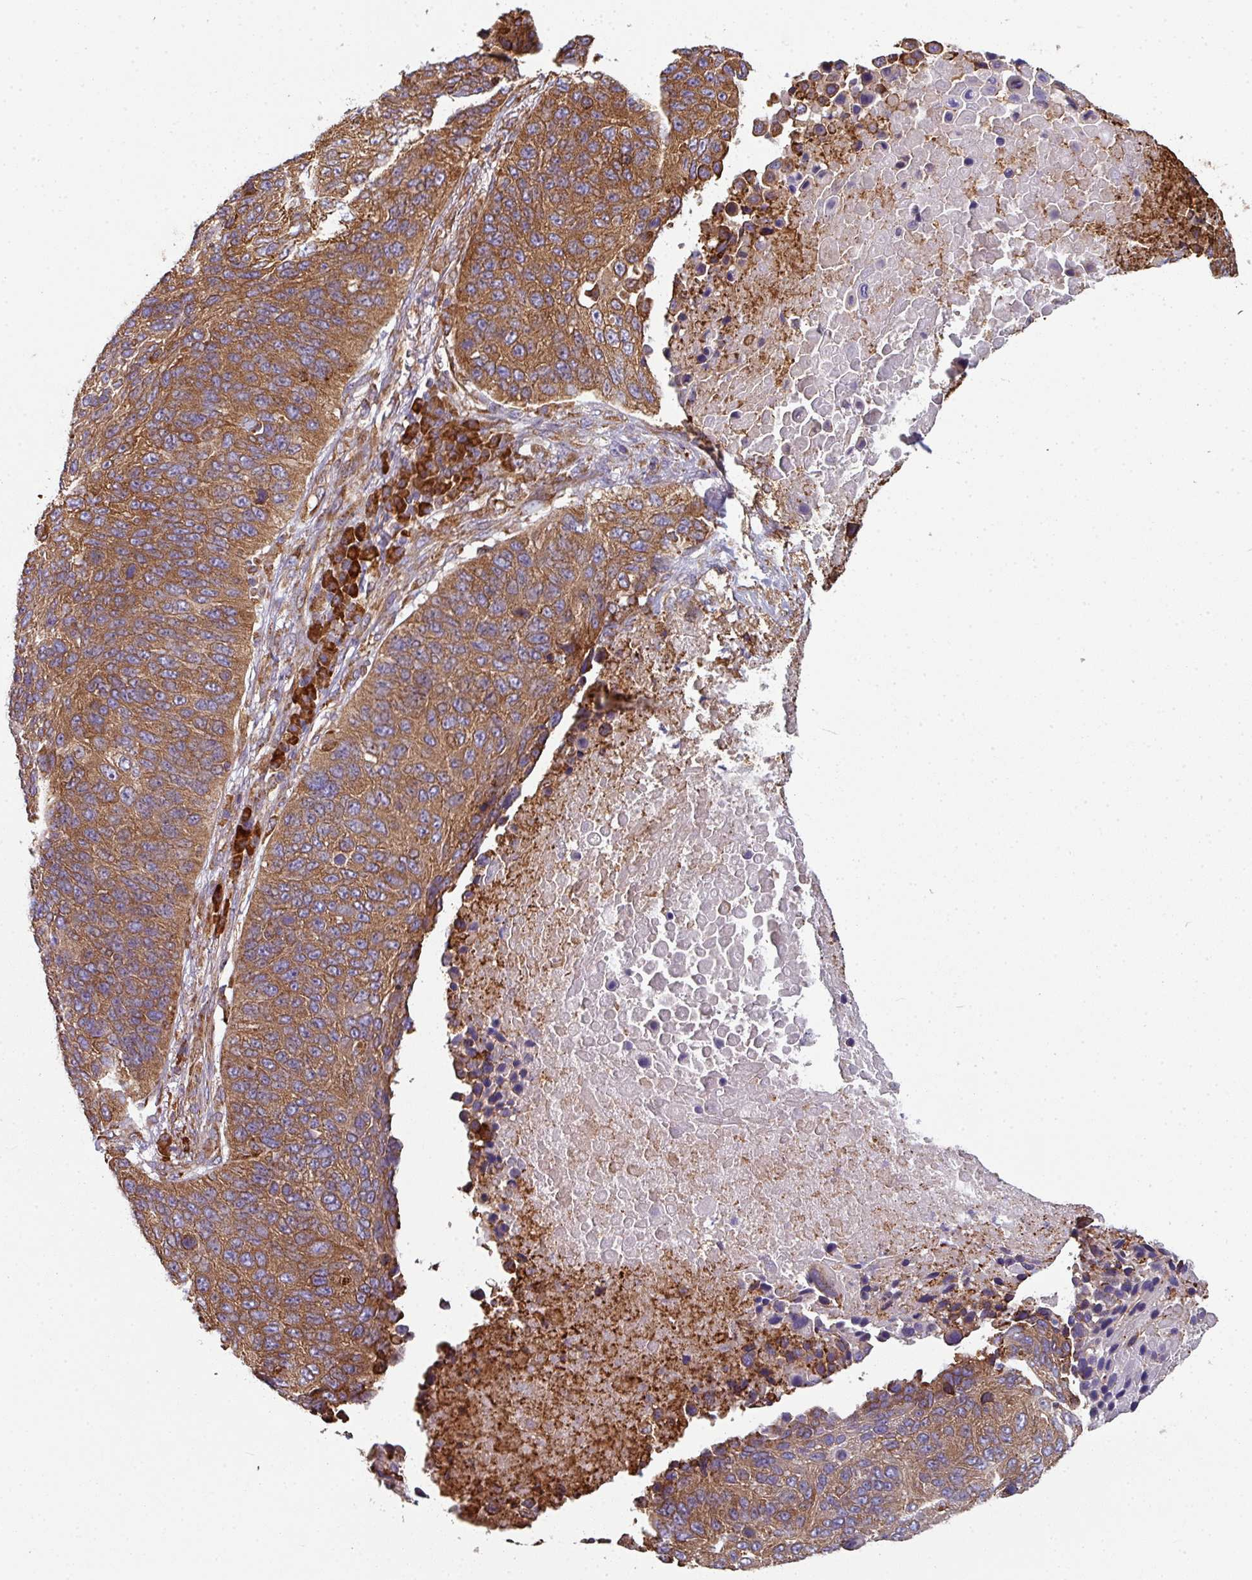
{"staining": {"intensity": "moderate", "quantity": ">75%", "location": "cytoplasmic/membranous"}, "tissue": "lung cancer", "cell_type": "Tumor cells", "image_type": "cancer", "snomed": [{"axis": "morphology", "description": "Normal tissue, NOS"}, {"axis": "morphology", "description": "Squamous cell carcinoma, NOS"}, {"axis": "topography", "description": "Lymph node"}, {"axis": "topography", "description": "Lung"}], "caption": "Moderate cytoplasmic/membranous protein expression is present in approximately >75% of tumor cells in lung cancer.", "gene": "FAT4", "patient": {"sex": "male", "age": 66}}